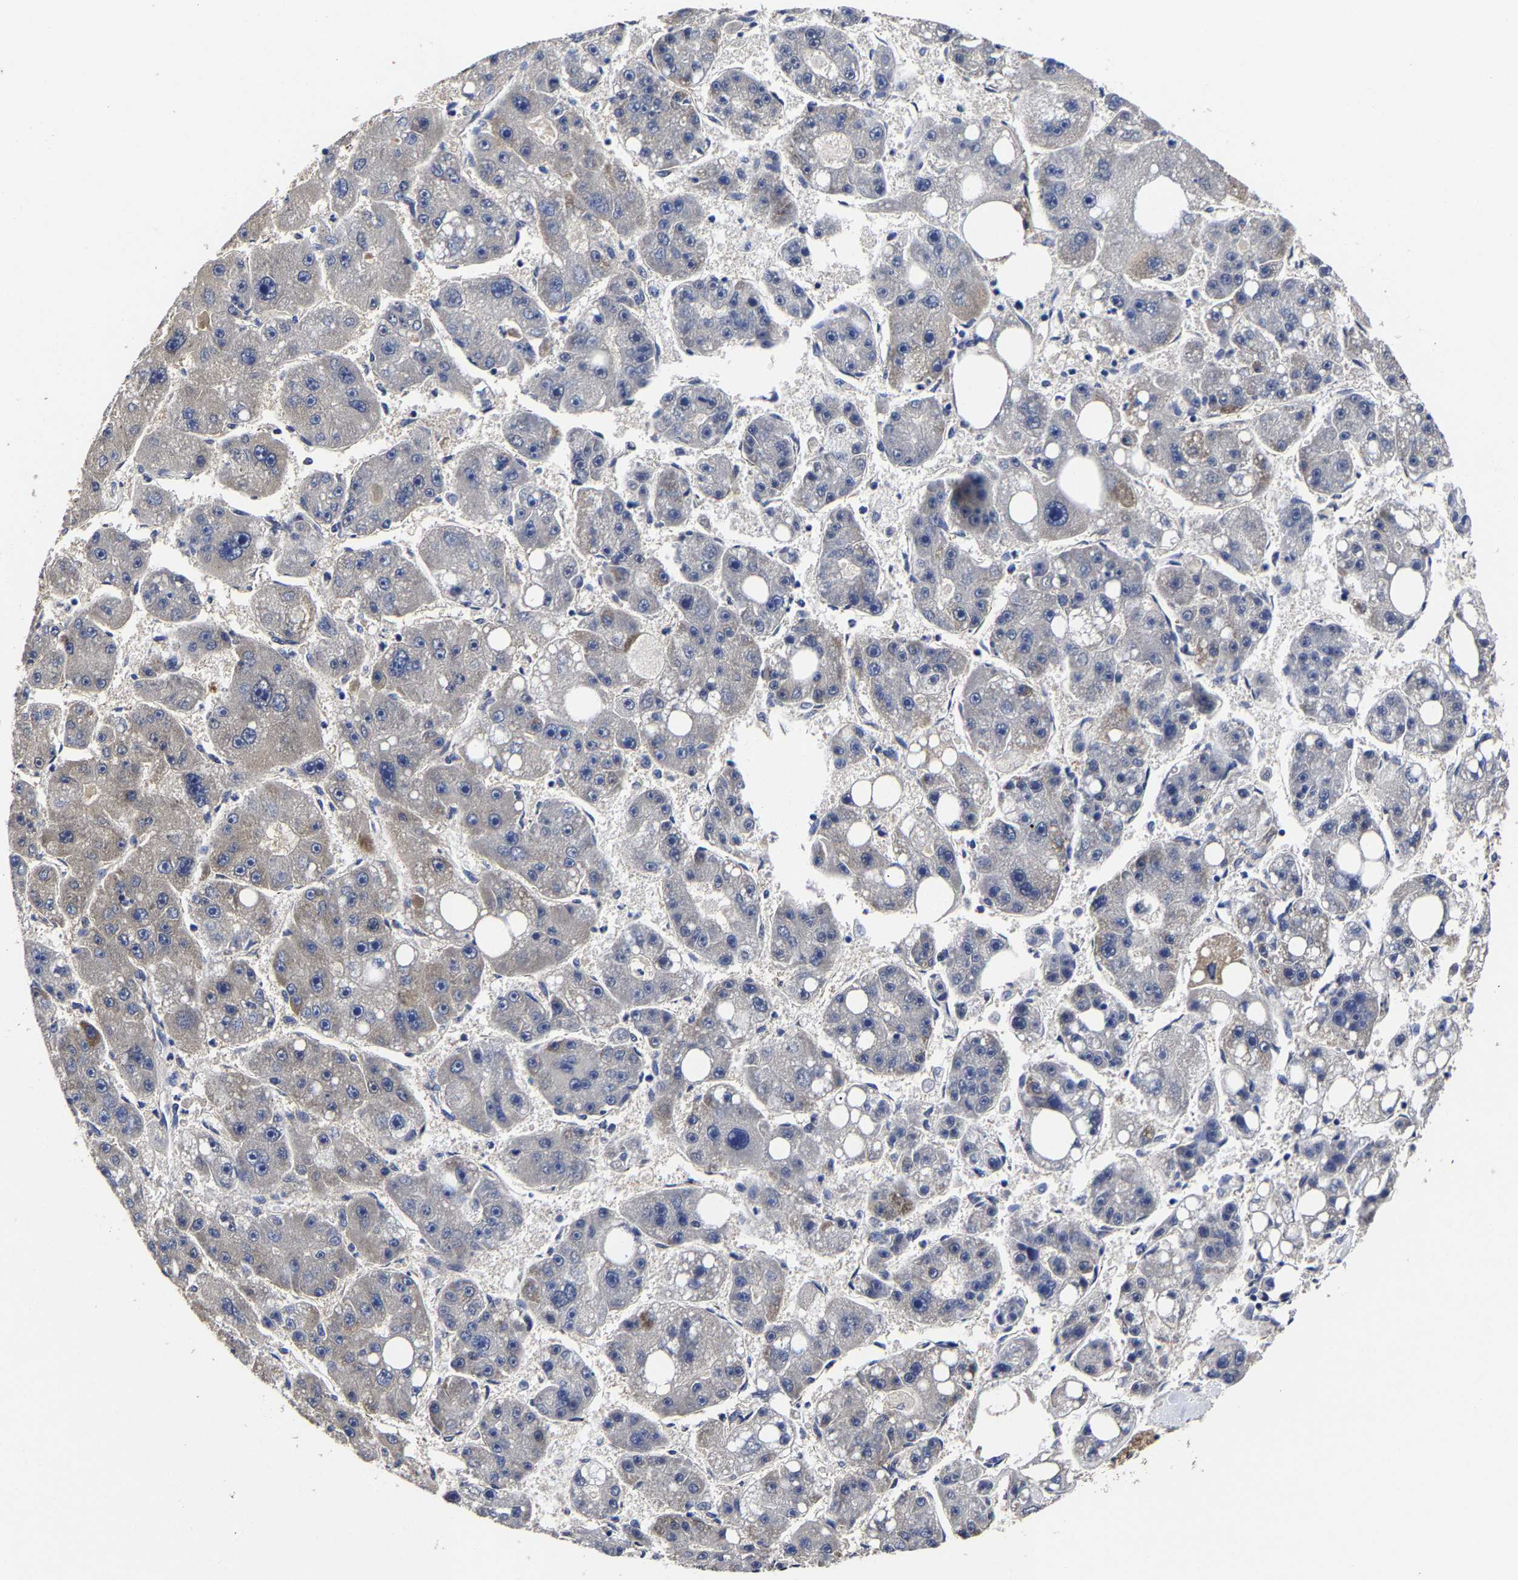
{"staining": {"intensity": "negative", "quantity": "none", "location": "none"}, "tissue": "liver cancer", "cell_type": "Tumor cells", "image_type": "cancer", "snomed": [{"axis": "morphology", "description": "Carcinoma, Hepatocellular, NOS"}, {"axis": "topography", "description": "Liver"}], "caption": "The immunohistochemistry photomicrograph has no significant expression in tumor cells of liver hepatocellular carcinoma tissue.", "gene": "AASS", "patient": {"sex": "female", "age": 61}}